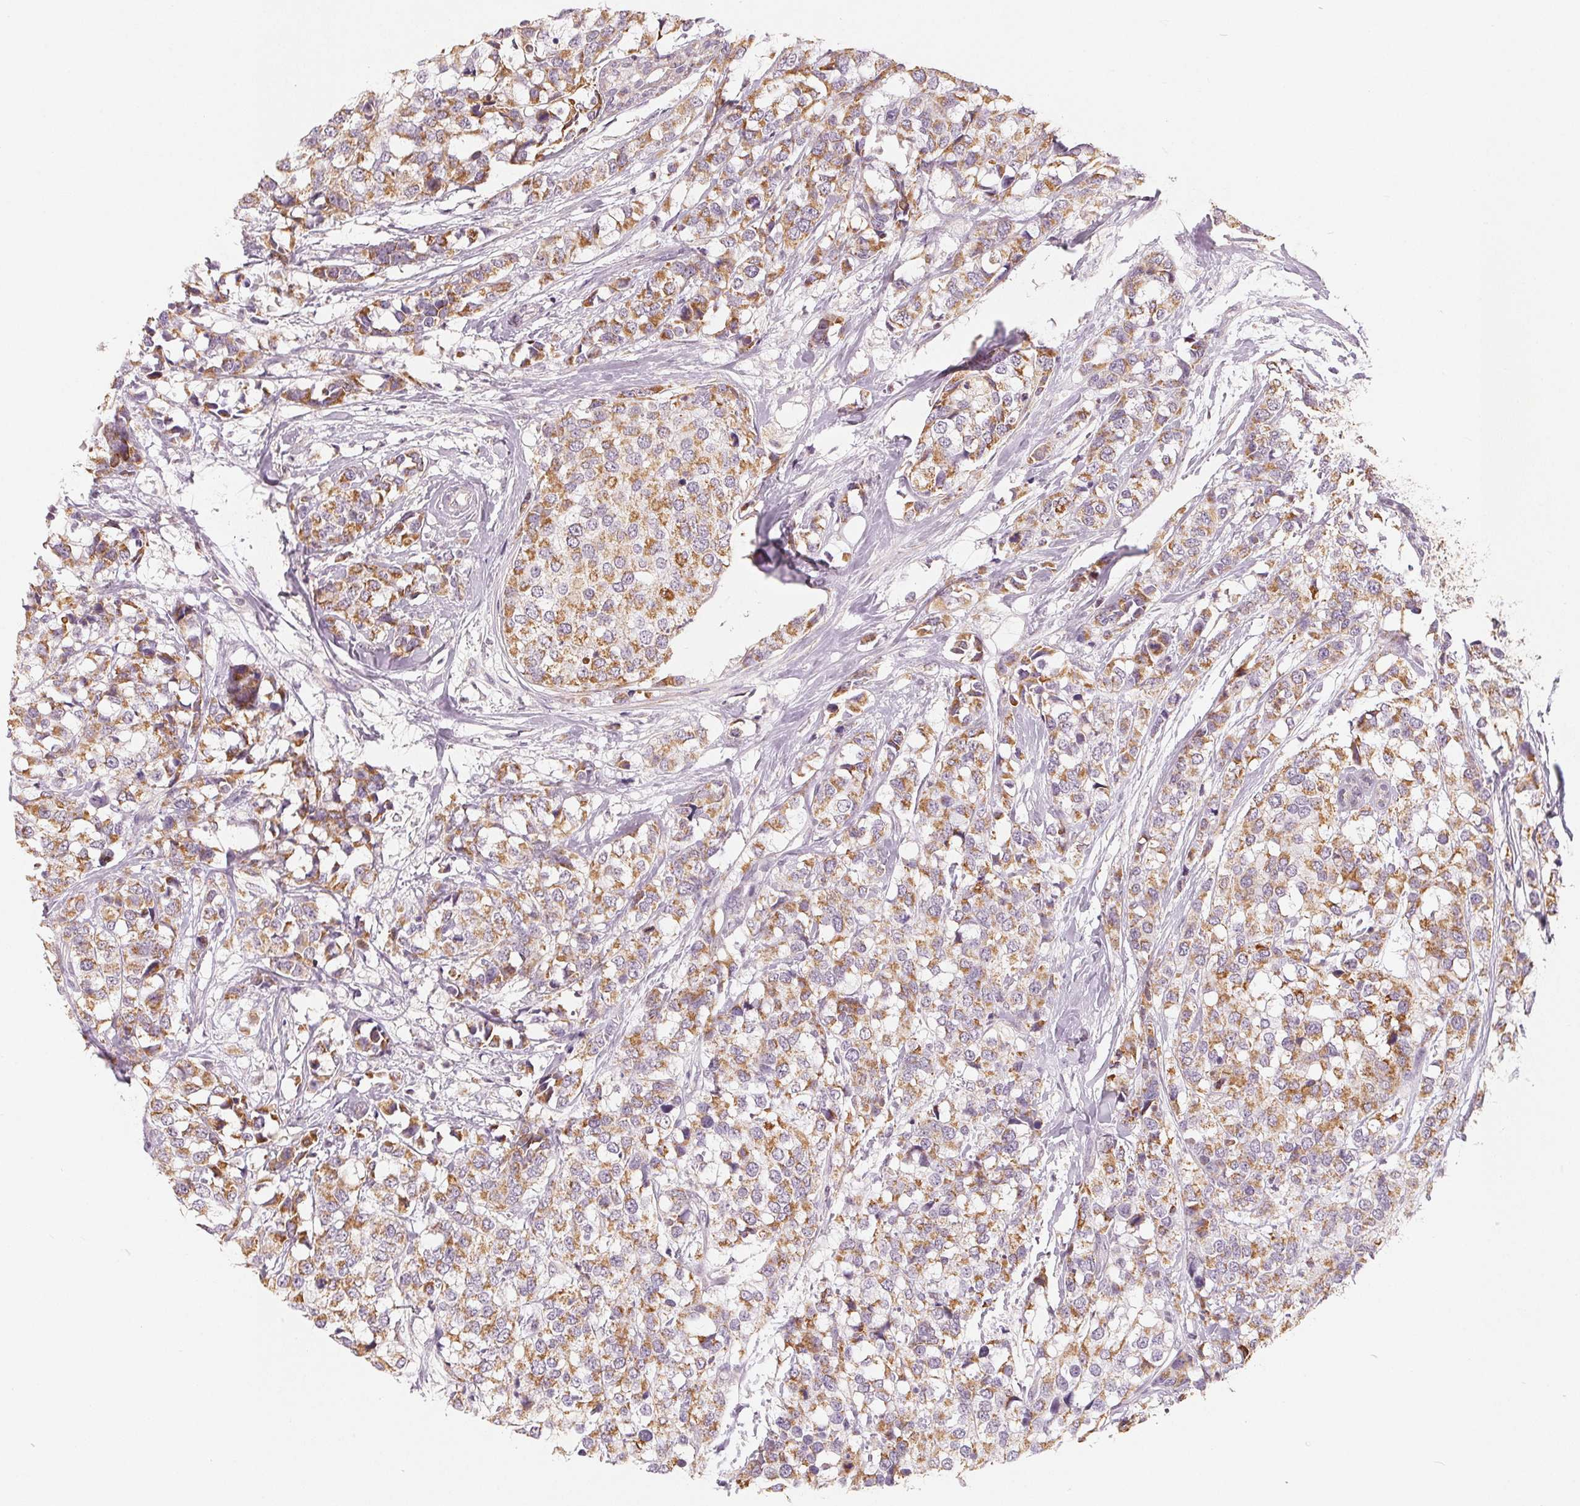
{"staining": {"intensity": "moderate", "quantity": "25%-75%", "location": "cytoplasmic/membranous"}, "tissue": "breast cancer", "cell_type": "Tumor cells", "image_type": "cancer", "snomed": [{"axis": "morphology", "description": "Lobular carcinoma"}, {"axis": "topography", "description": "Breast"}], "caption": "High-magnification brightfield microscopy of breast lobular carcinoma stained with DAB (brown) and counterstained with hematoxylin (blue). tumor cells exhibit moderate cytoplasmic/membranous staining is present in approximately25%-75% of cells.", "gene": "GHITM", "patient": {"sex": "female", "age": 59}}